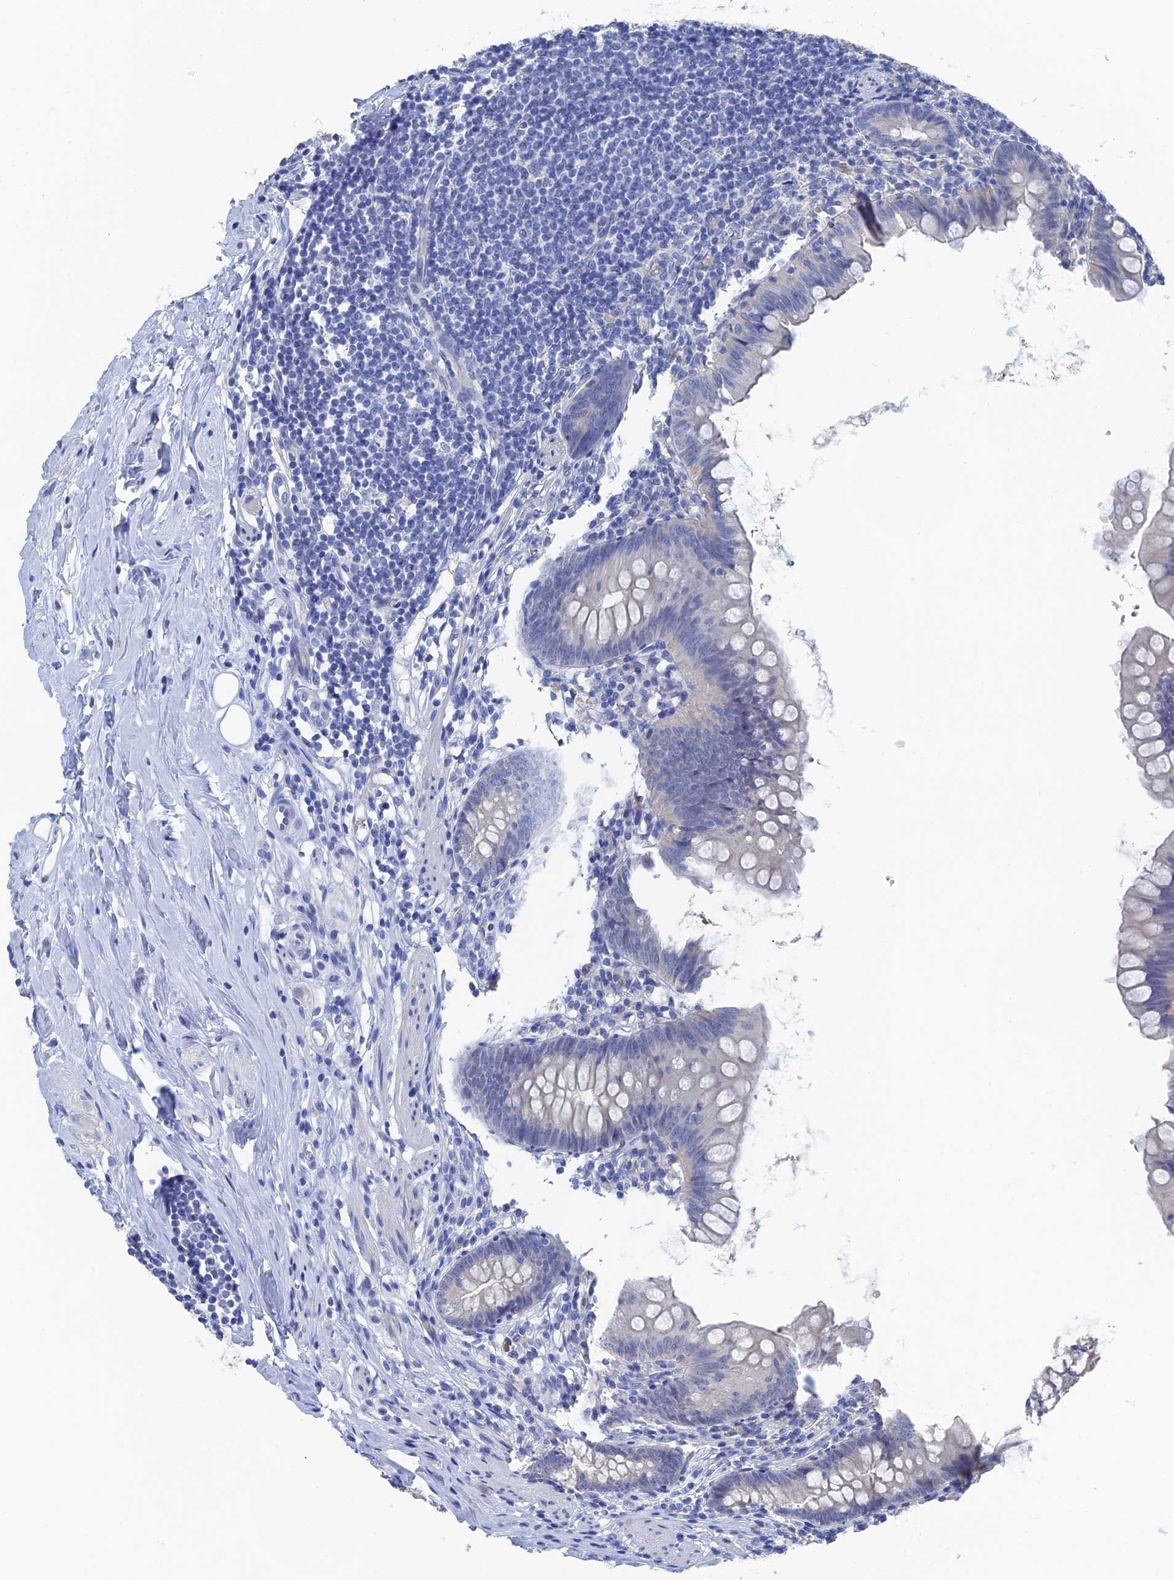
{"staining": {"intensity": "weak", "quantity": "<25%", "location": "cytoplasmic/membranous"}, "tissue": "appendix", "cell_type": "Glandular cells", "image_type": "normal", "snomed": [{"axis": "morphology", "description": "Normal tissue, NOS"}, {"axis": "topography", "description": "Appendix"}], "caption": "Histopathology image shows no protein expression in glandular cells of unremarkable appendix. (Brightfield microscopy of DAB immunohistochemistry (IHC) at high magnification).", "gene": "GFAP", "patient": {"sex": "female", "age": 62}}